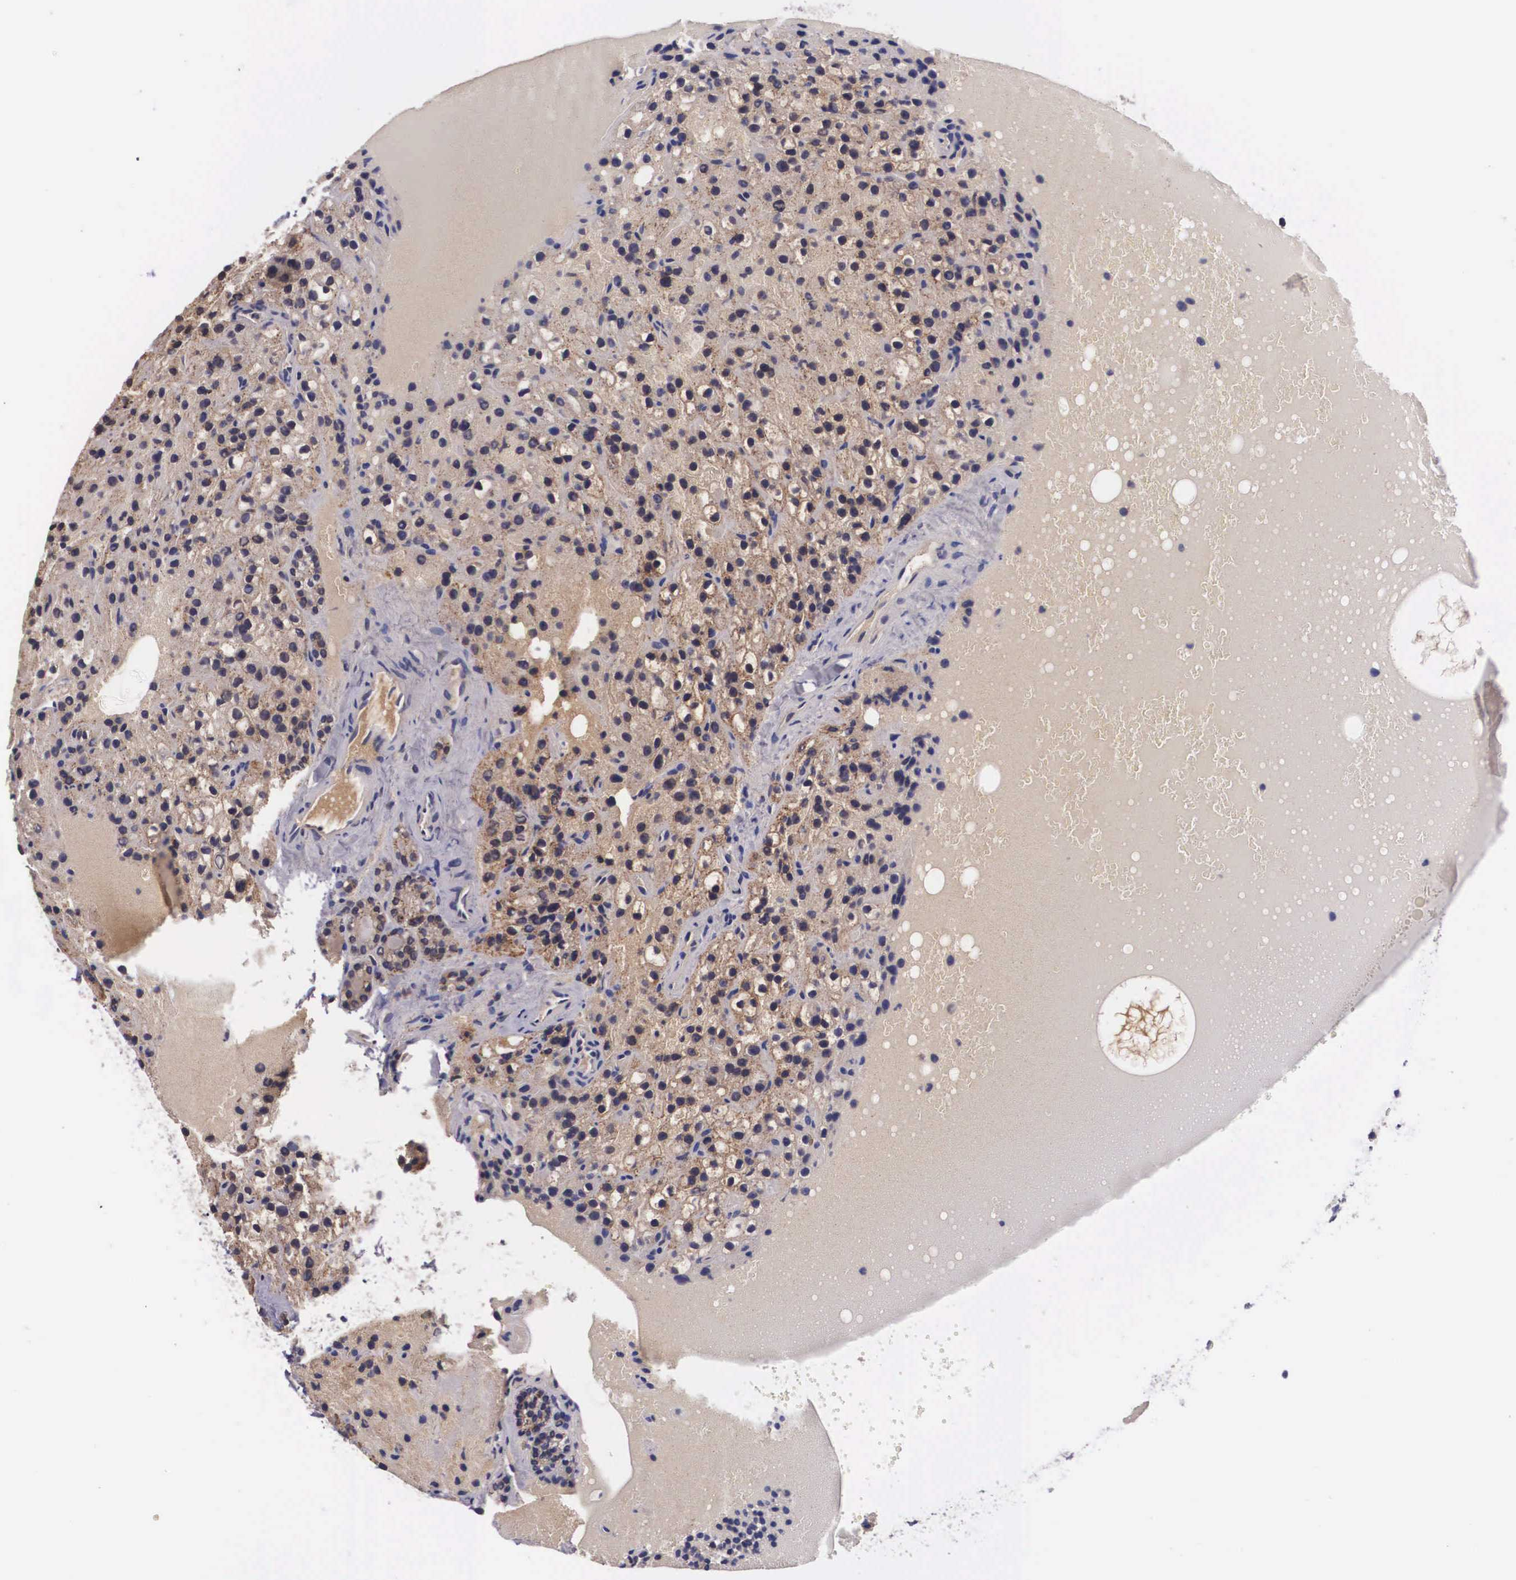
{"staining": {"intensity": "weak", "quantity": "25%-75%", "location": "cytoplasmic/membranous"}, "tissue": "parathyroid gland", "cell_type": "Glandular cells", "image_type": "normal", "snomed": [{"axis": "morphology", "description": "Normal tissue, NOS"}, {"axis": "topography", "description": "Parathyroid gland"}], "caption": "The micrograph displays a brown stain indicating the presence of a protein in the cytoplasmic/membranous of glandular cells in parathyroid gland.", "gene": "NAGA", "patient": {"sex": "female", "age": 71}}